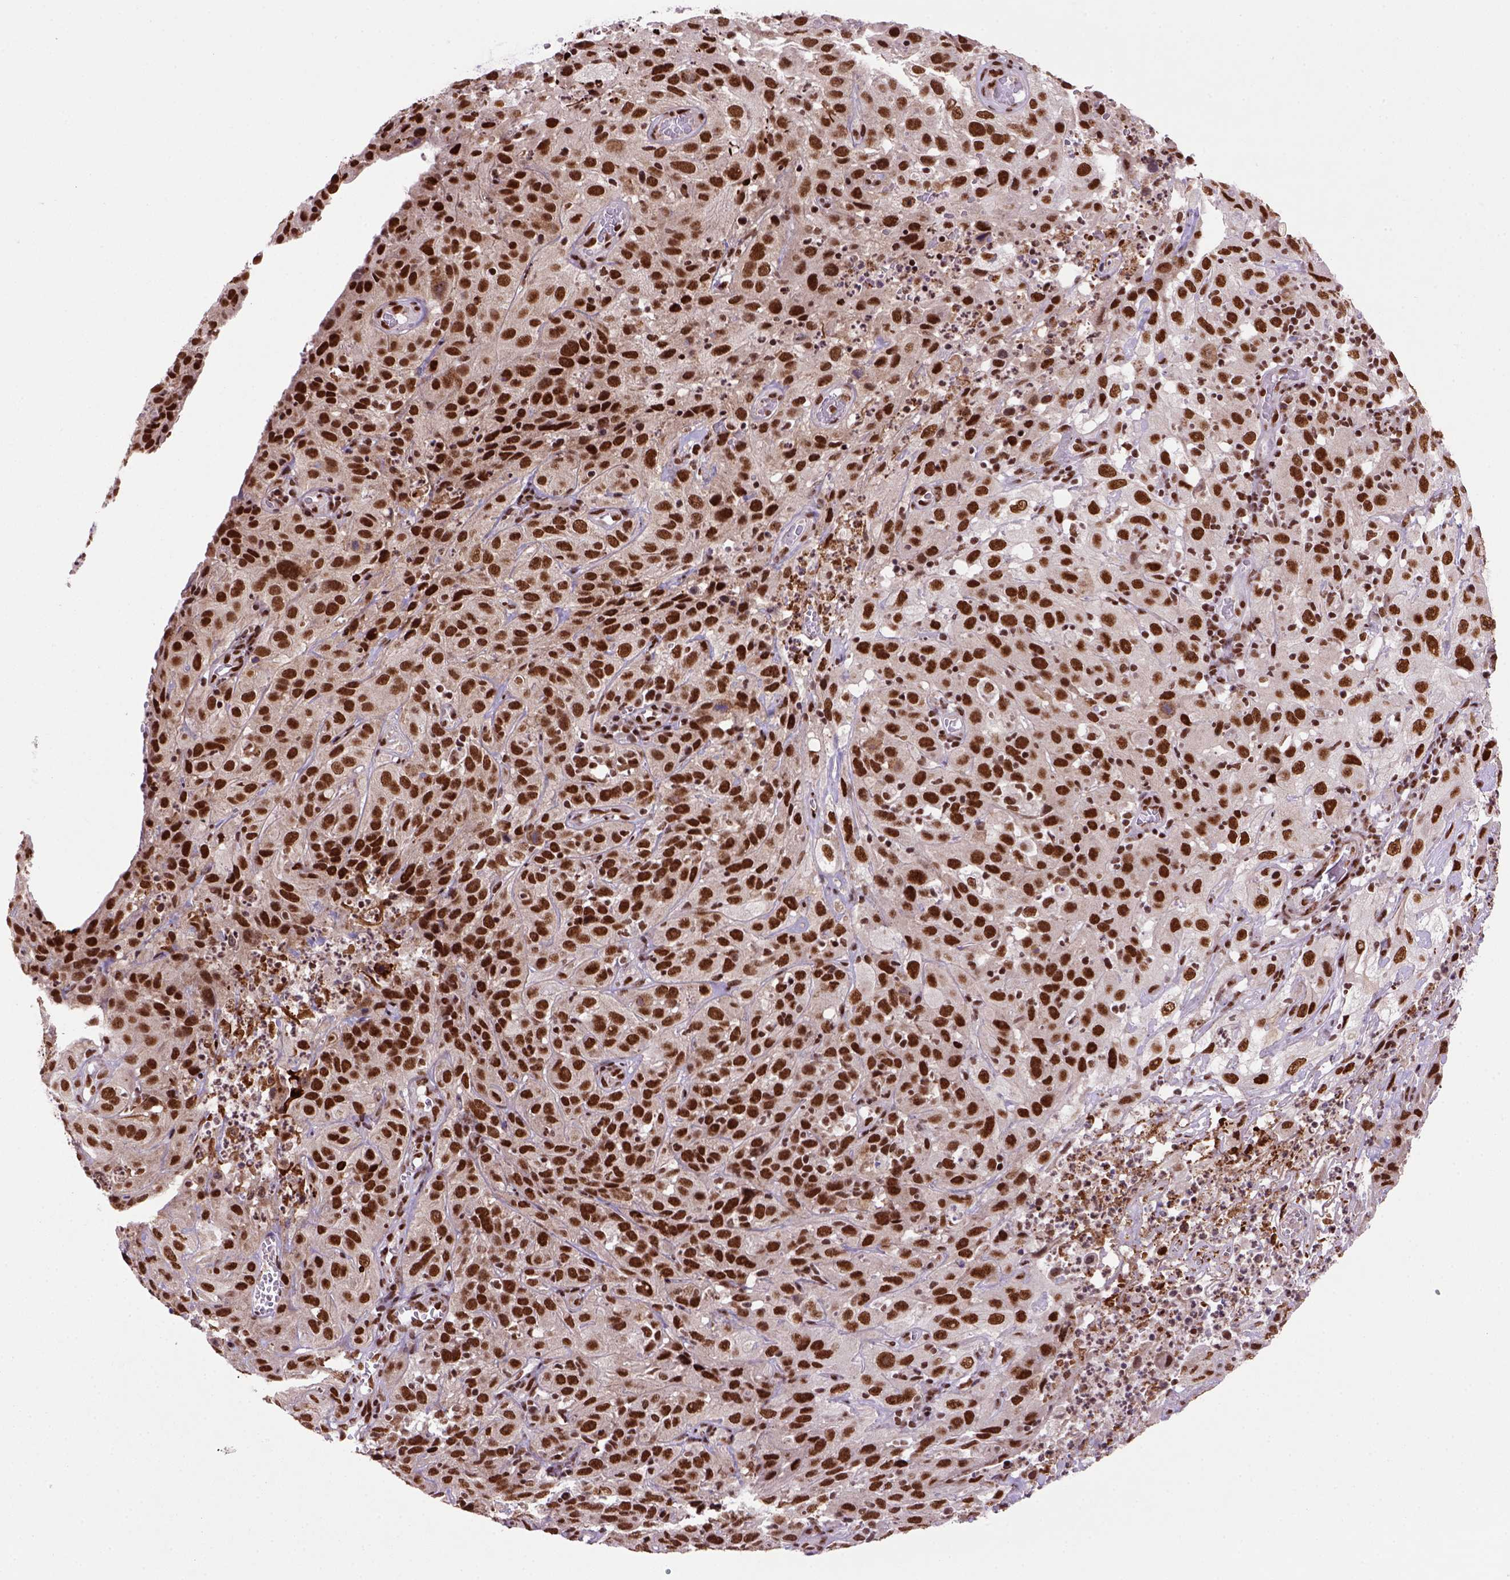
{"staining": {"intensity": "strong", "quantity": ">75%", "location": "nuclear"}, "tissue": "cervical cancer", "cell_type": "Tumor cells", "image_type": "cancer", "snomed": [{"axis": "morphology", "description": "Squamous cell carcinoma, NOS"}, {"axis": "topography", "description": "Cervix"}], "caption": "The micrograph reveals immunohistochemical staining of cervical cancer. There is strong nuclear staining is appreciated in approximately >75% of tumor cells.", "gene": "NSMCE2", "patient": {"sex": "female", "age": 32}}